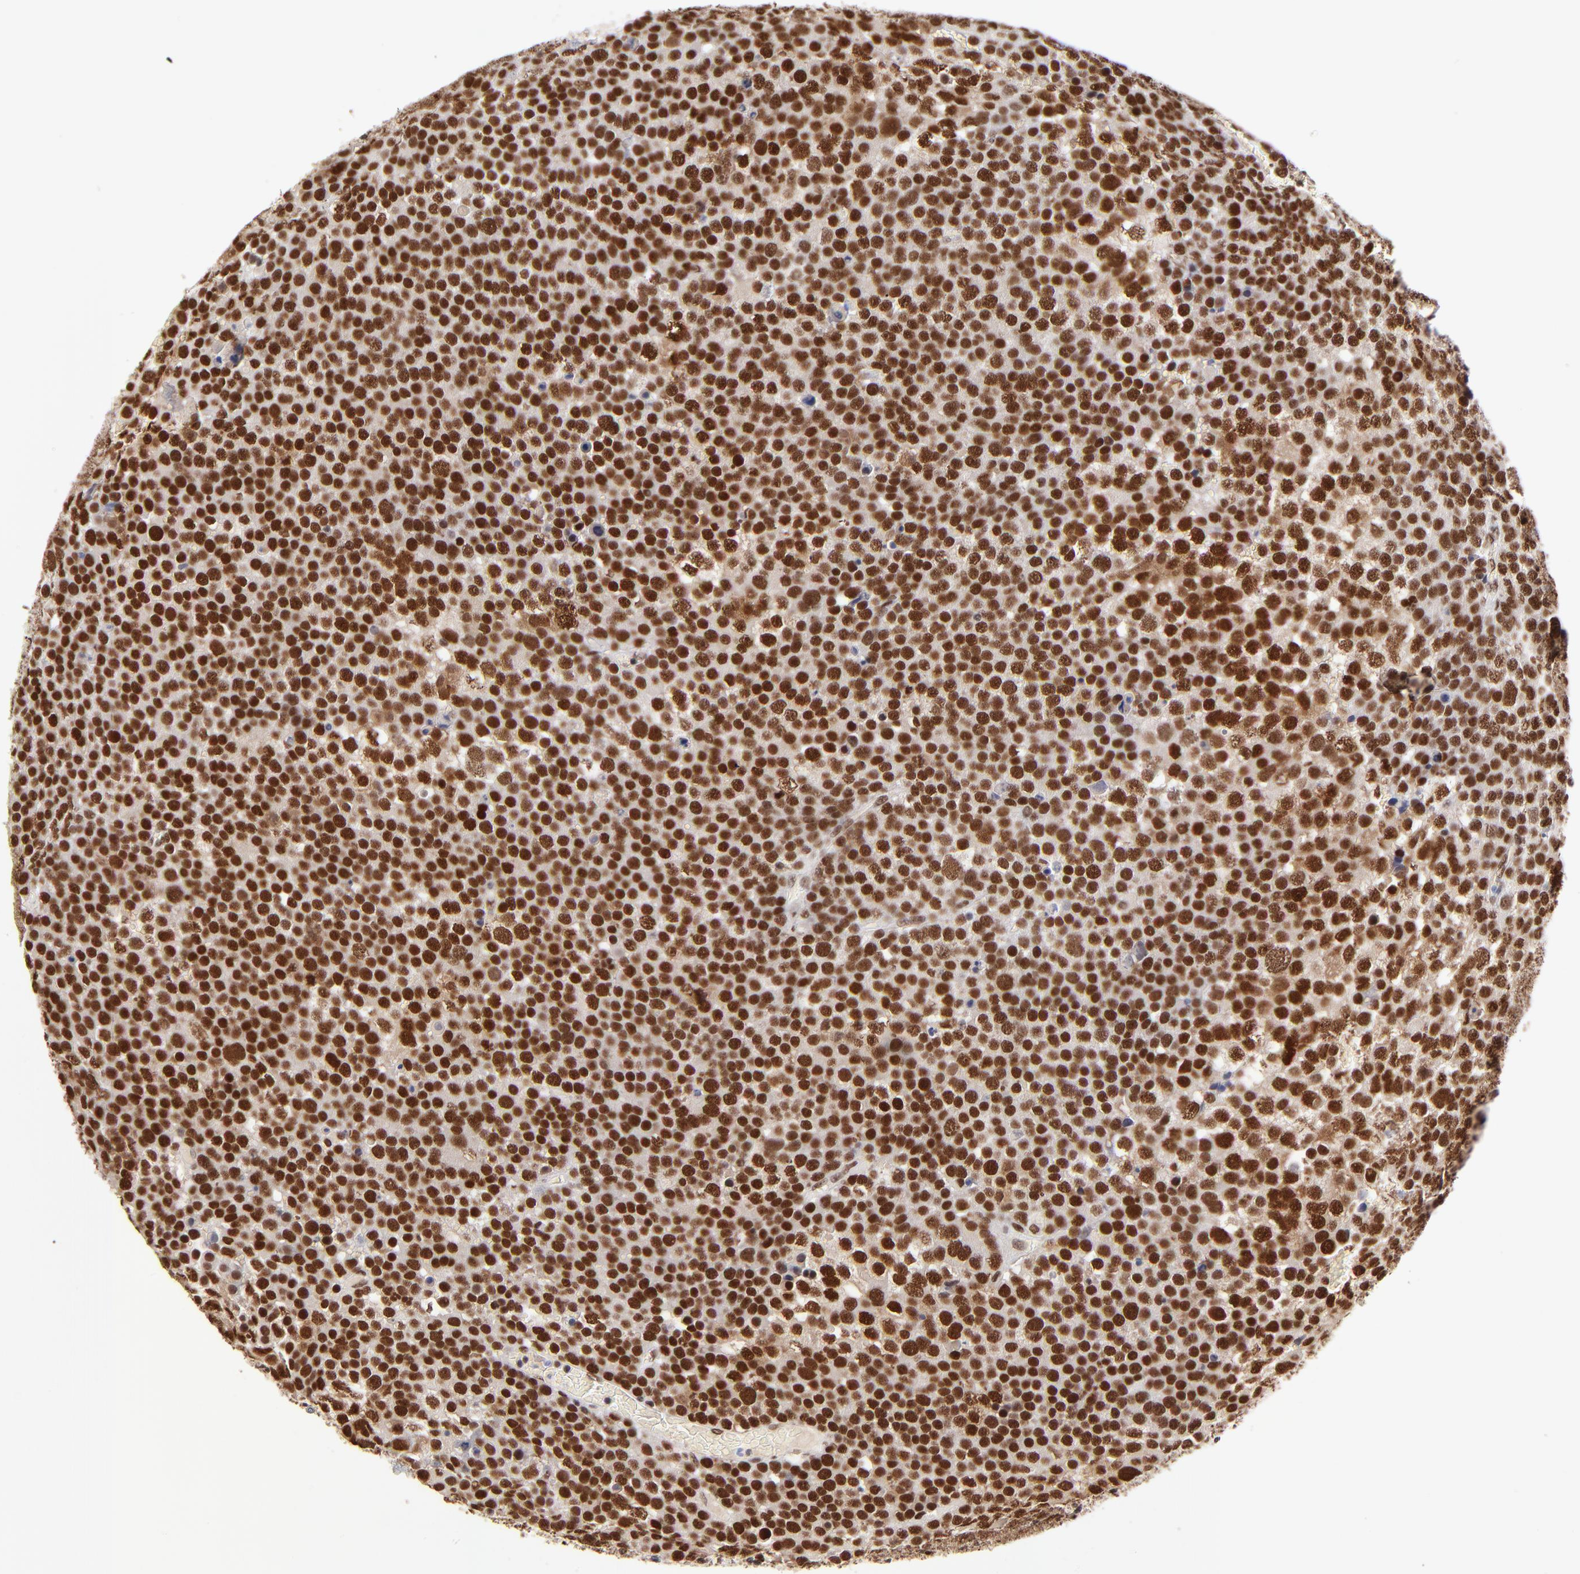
{"staining": {"intensity": "strong", "quantity": ">75%", "location": "nuclear"}, "tissue": "testis cancer", "cell_type": "Tumor cells", "image_type": "cancer", "snomed": [{"axis": "morphology", "description": "Seminoma, NOS"}, {"axis": "topography", "description": "Testis"}], "caption": "This image shows IHC staining of human seminoma (testis), with high strong nuclear positivity in about >75% of tumor cells.", "gene": "ZMYM3", "patient": {"sex": "male", "age": 71}}